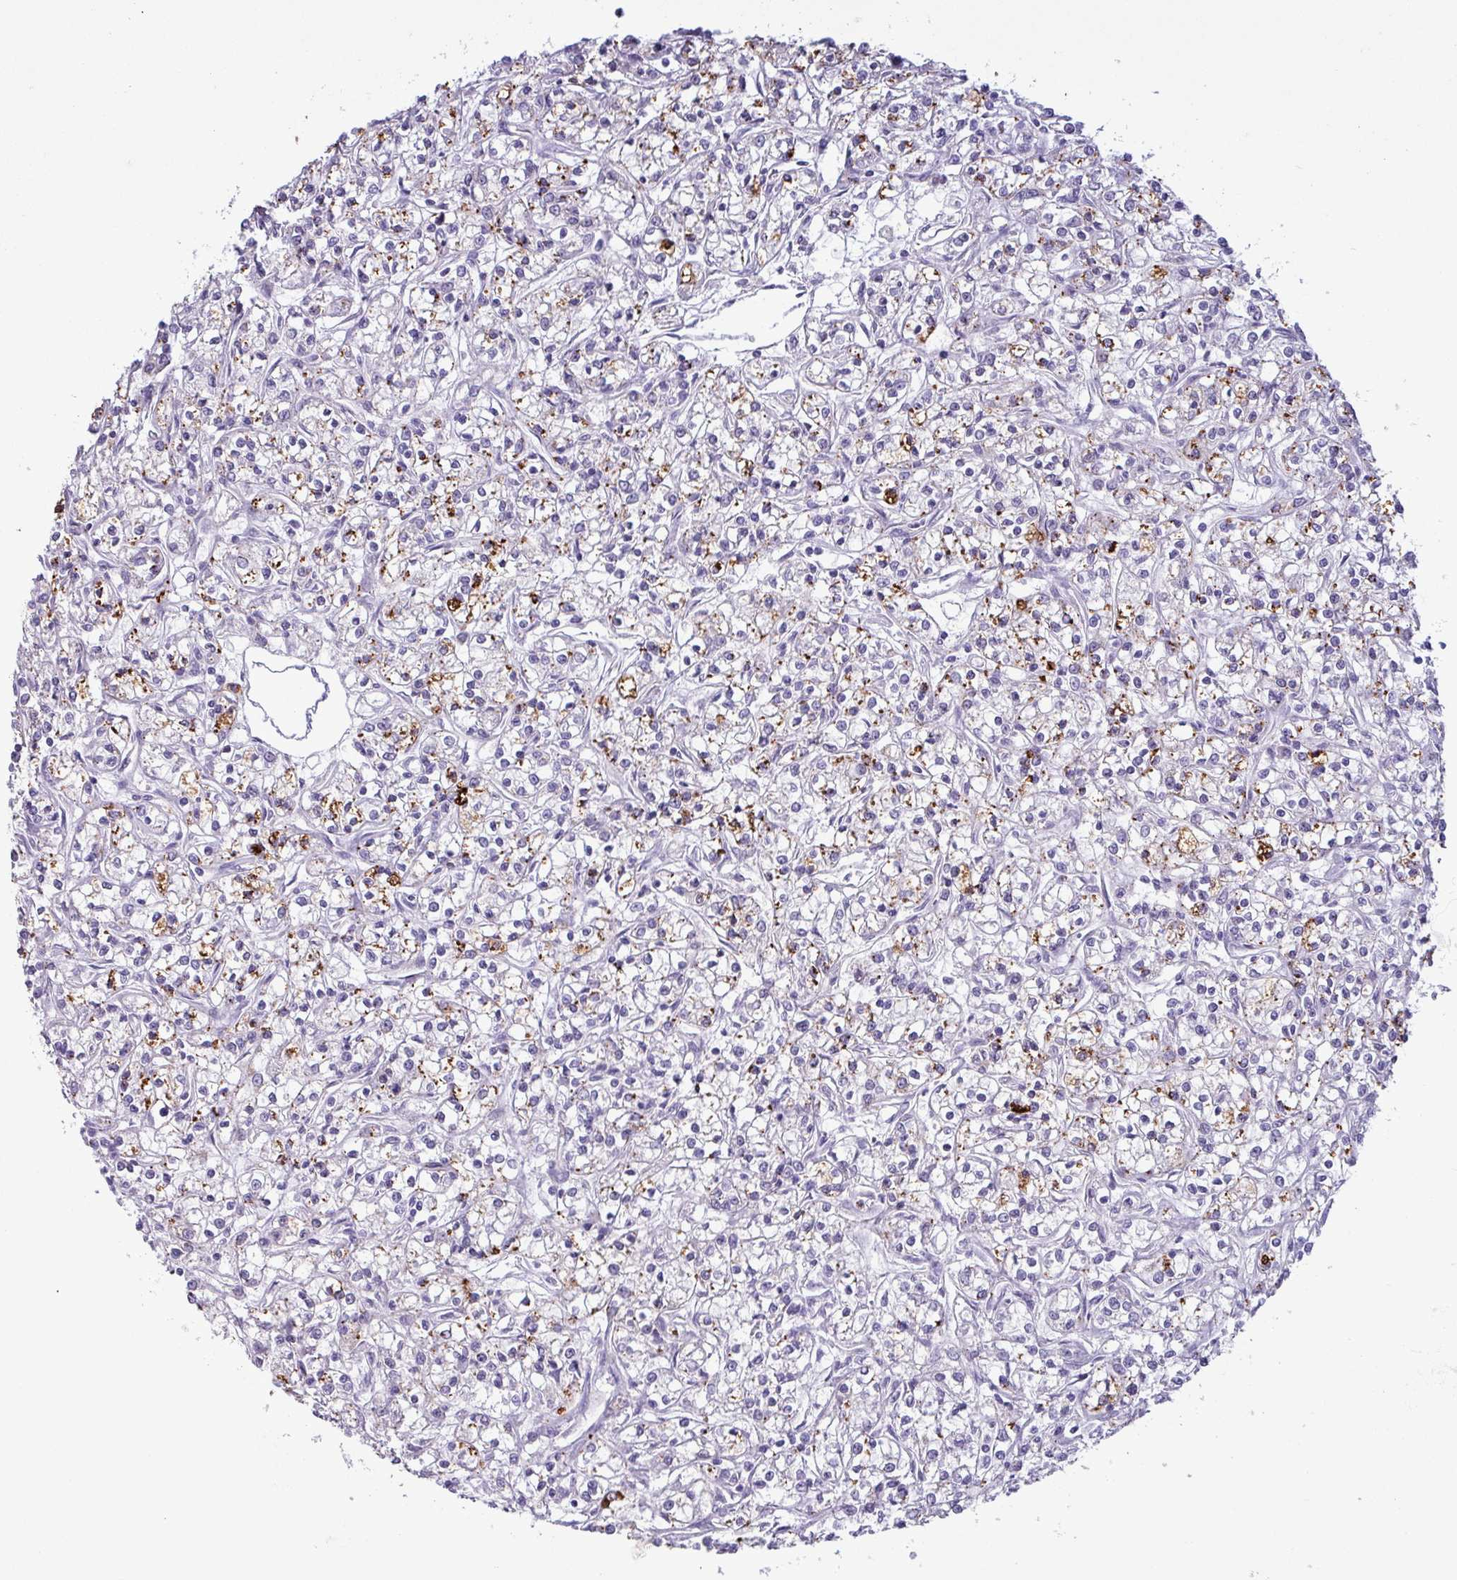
{"staining": {"intensity": "moderate", "quantity": "<25%", "location": "cytoplasmic/membranous"}, "tissue": "renal cancer", "cell_type": "Tumor cells", "image_type": "cancer", "snomed": [{"axis": "morphology", "description": "Adenocarcinoma, NOS"}, {"axis": "topography", "description": "Kidney"}], "caption": "Protein staining of adenocarcinoma (renal) tissue demonstrates moderate cytoplasmic/membranous staining in approximately <25% of tumor cells.", "gene": "PLIN2", "patient": {"sex": "female", "age": 59}}